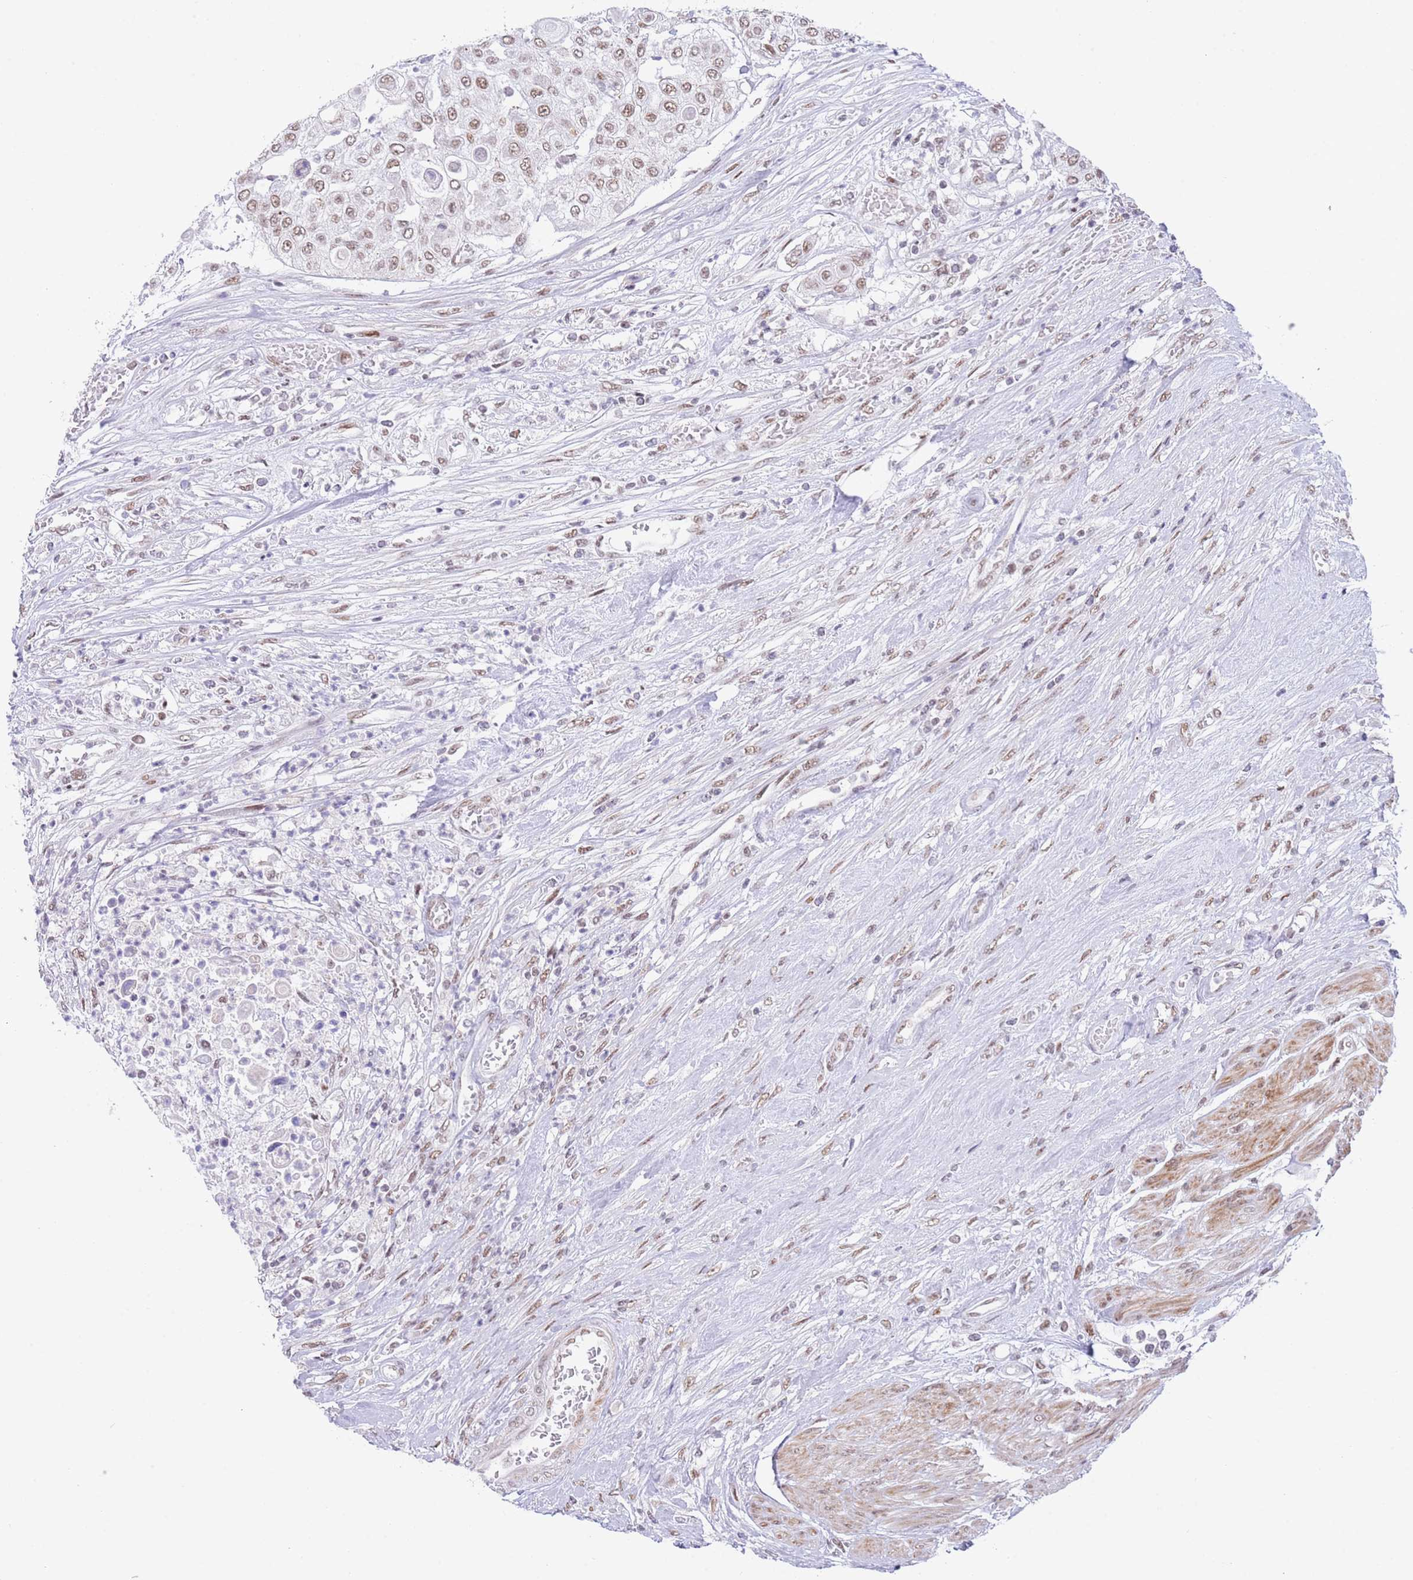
{"staining": {"intensity": "moderate", "quantity": ">75%", "location": "nuclear"}, "tissue": "urothelial cancer", "cell_type": "Tumor cells", "image_type": "cancer", "snomed": [{"axis": "morphology", "description": "Urothelial carcinoma, High grade"}, {"axis": "topography", "description": "Urinary bladder"}], "caption": "DAB (3,3'-diaminobenzidine) immunohistochemical staining of human urothelial cancer reveals moderate nuclear protein positivity in about >75% of tumor cells.", "gene": "ZNF382", "patient": {"sex": "female", "age": 79}}